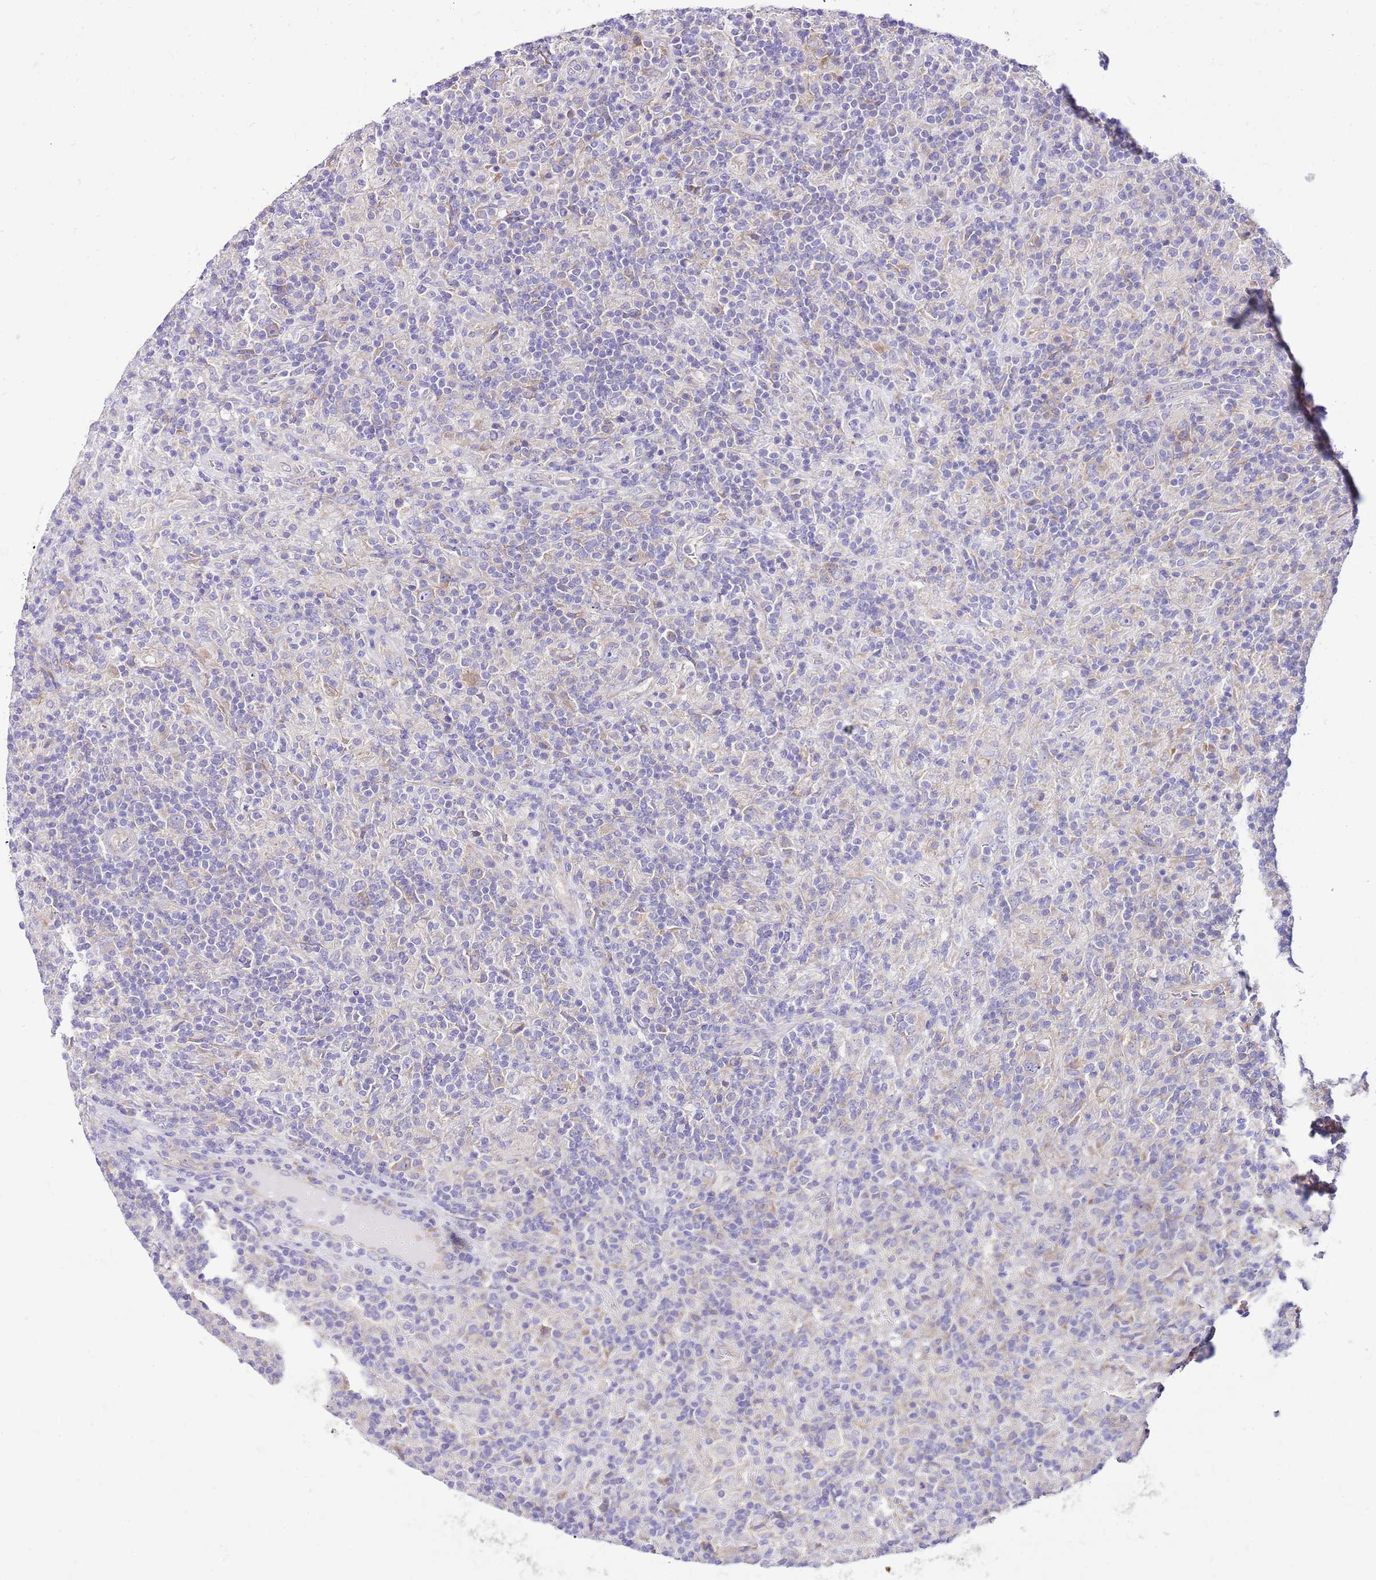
{"staining": {"intensity": "moderate", "quantity": "25%-75%", "location": "cytoplasmic/membranous"}, "tissue": "lymphoma", "cell_type": "Tumor cells", "image_type": "cancer", "snomed": [{"axis": "morphology", "description": "Hodgkin's disease, NOS"}, {"axis": "topography", "description": "Lymph node"}], "caption": "Approximately 25%-75% of tumor cells in human lymphoma display moderate cytoplasmic/membranous protein expression as visualized by brown immunohistochemical staining.", "gene": "RPS10", "patient": {"sex": "male", "age": 70}}